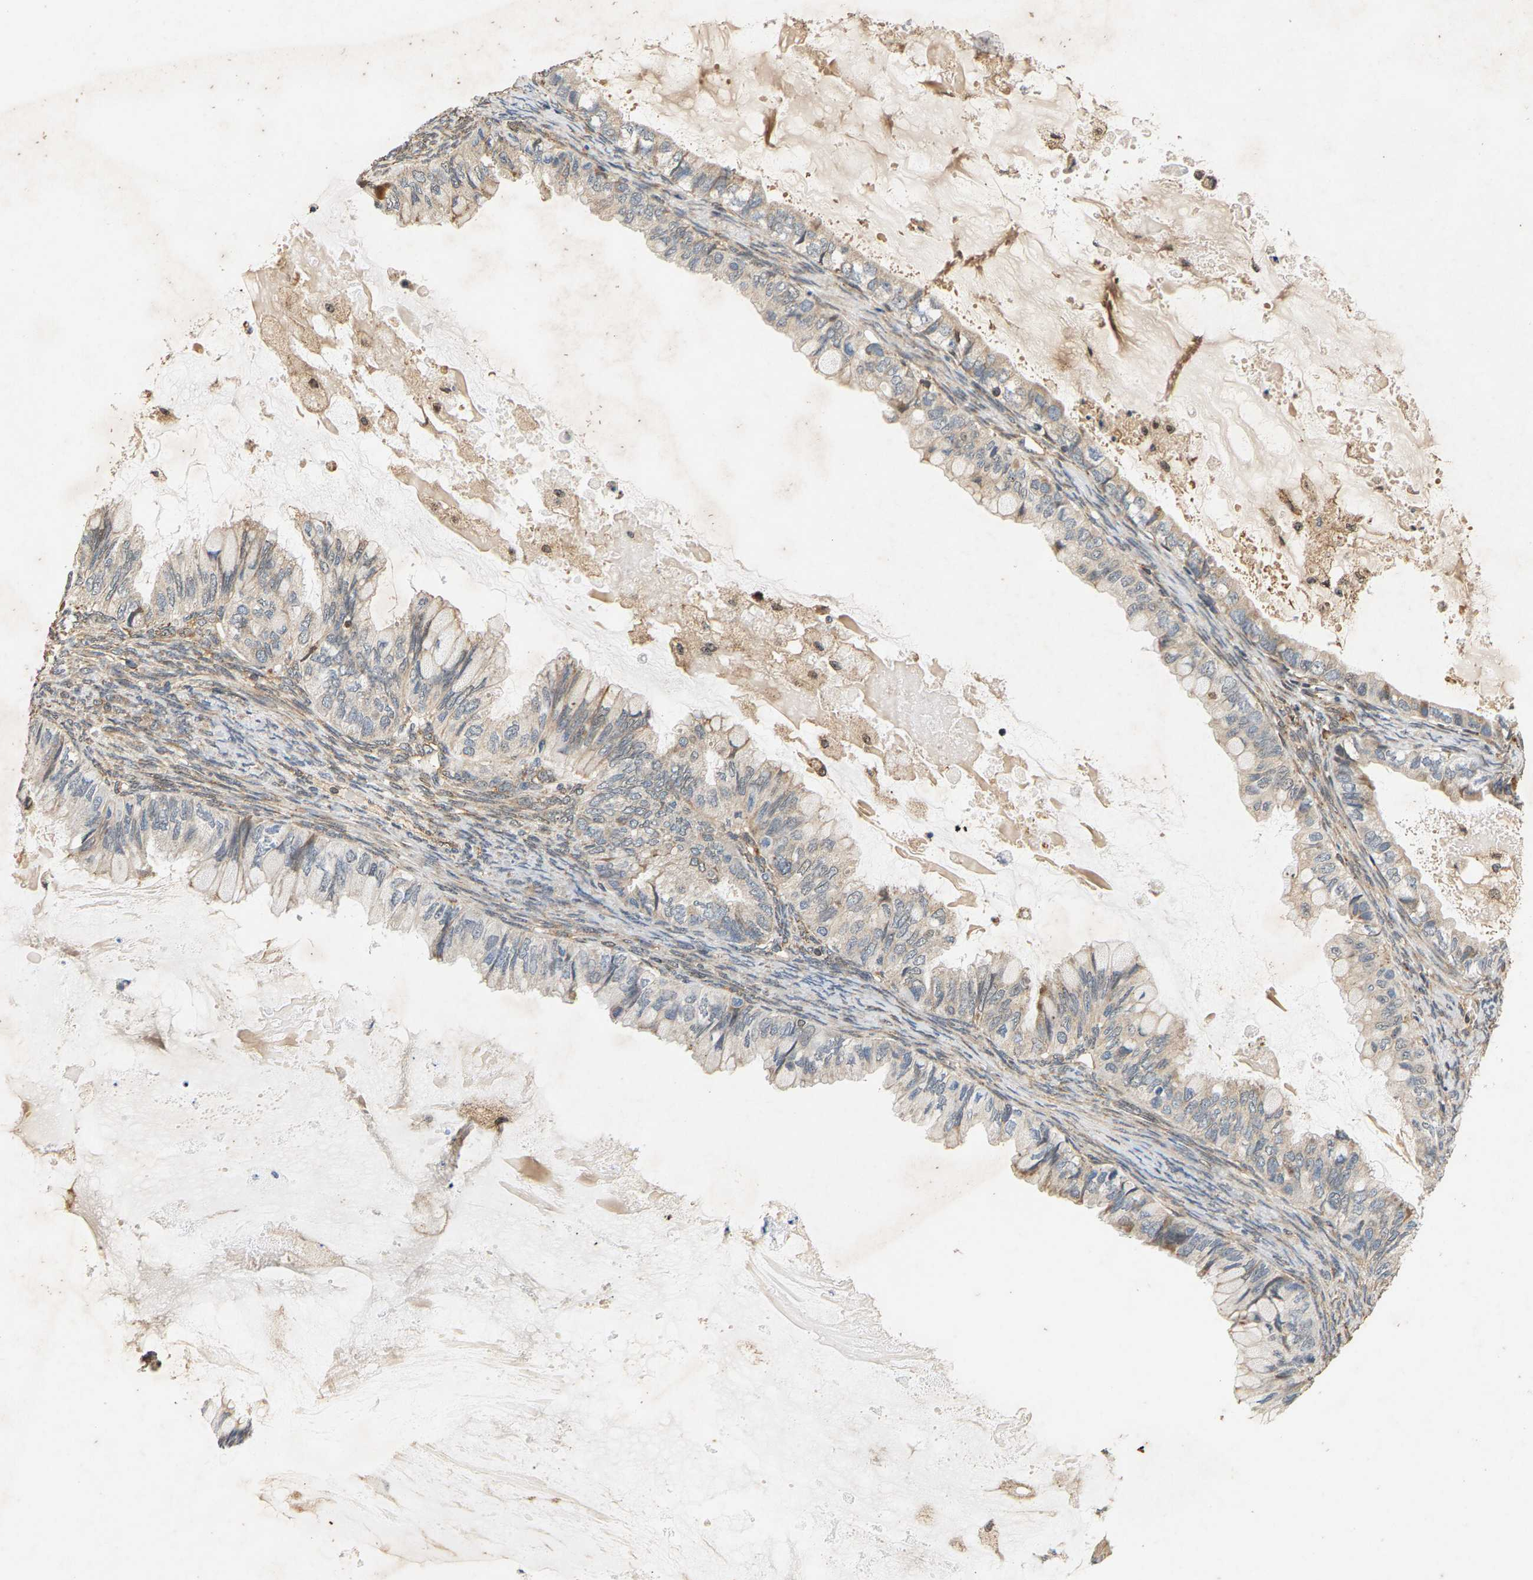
{"staining": {"intensity": "weak", "quantity": ">75%", "location": "cytoplasmic/membranous"}, "tissue": "ovarian cancer", "cell_type": "Tumor cells", "image_type": "cancer", "snomed": [{"axis": "morphology", "description": "Cystadenocarcinoma, mucinous, NOS"}, {"axis": "topography", "description": "Ovary"}], "caption": "This micrograph reveals immunohistochemistry (IHC) staining of human mucinous cystadenocarcinoma (ovarian), with low weak cytoplasmic/membranous staining in approximately >75% of tumor cells.", "gene": "CIDEC", "patient": {"sex": "female", "age": 80}}